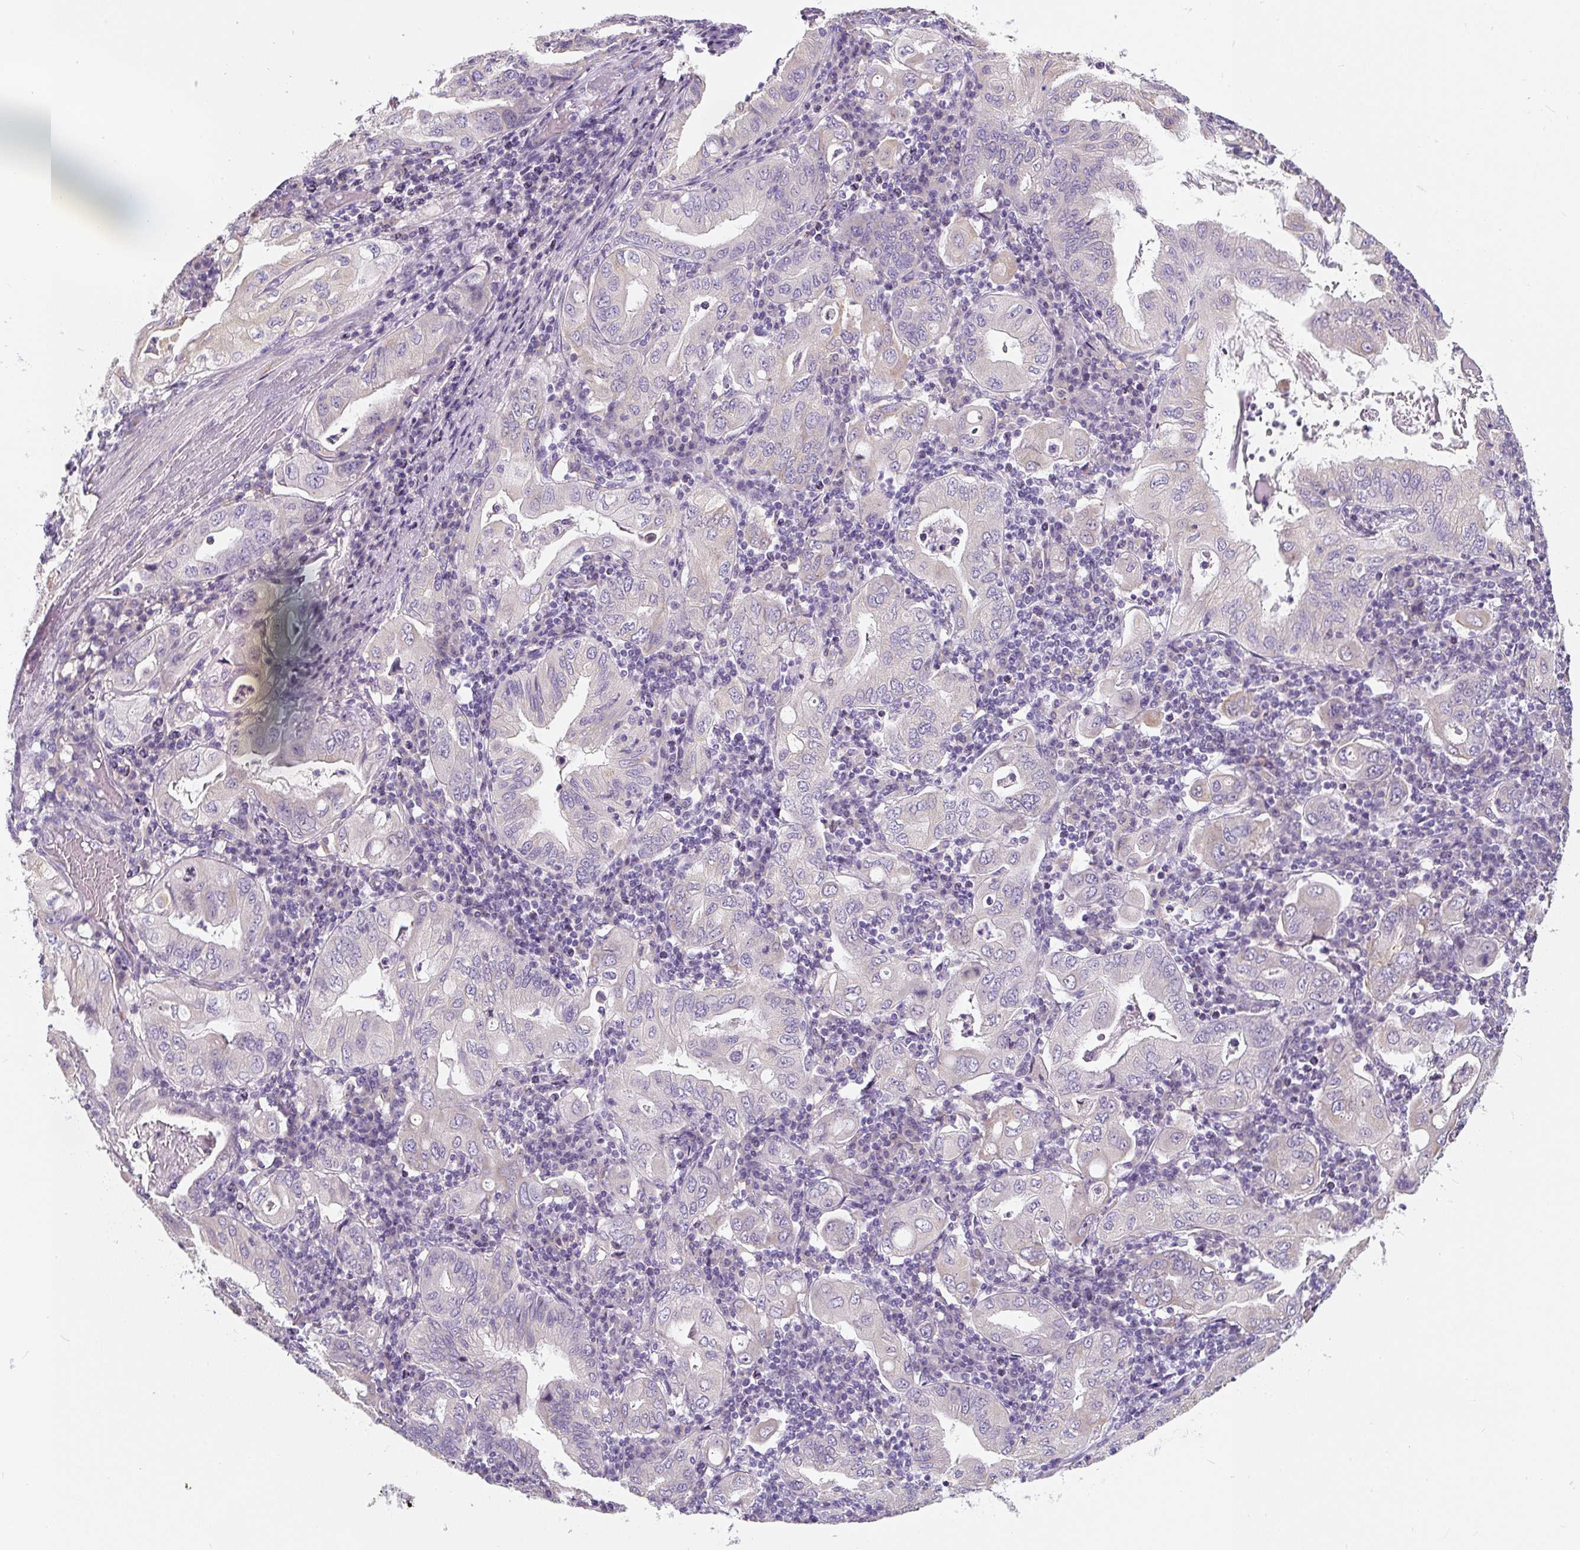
{"staining": {"intensity": "weak", "quantity": "<25%", "location": "cytoplasmic/membranous"}, "tissue": "stomach cancer", "cell_type": "Tumor cells", "image_type": "cancer", "snomed": [{"axis": "morphology", "description": "Normal tissue, NOS"}, {"axis": "morphology", "description": "Adenocarcinoma, NOS"}, {"axis": "topography", "description": "Esophagus"}, {"axis": "topography", "description": "Stomach, upper"}, {"axis": "topography", "description": "Peripheral nerve tissue"}], "caption": "A histopathology image of stomach cancer (adenocarcinoma) stained for a protein exhibits no brown staining in tumor cells.", "gene": "PWWP3B", "patient": {"sex": "male", "age": 62}}